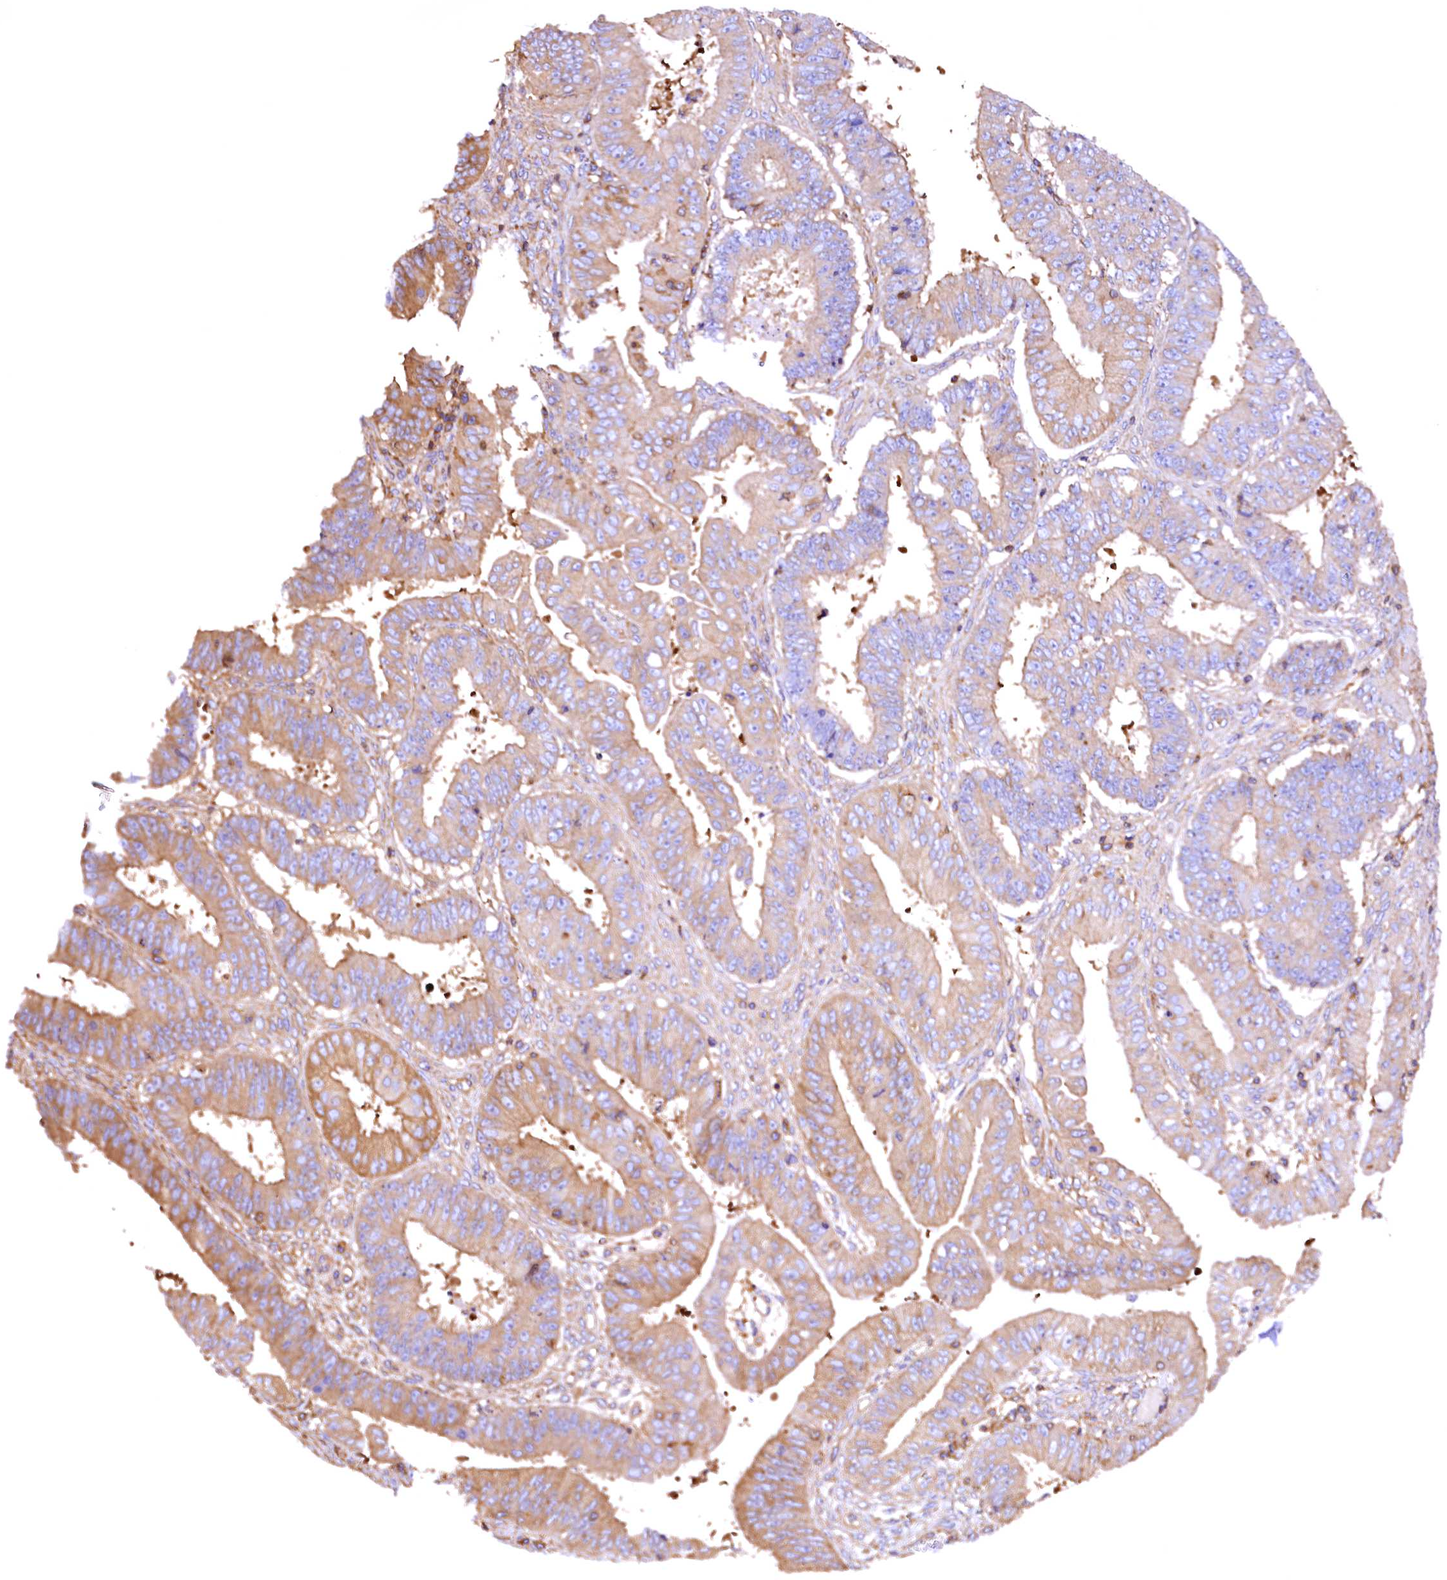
{"staining": {"intensity": "moderate", "quantity": ">75%", "location": "cytoplasmic/membranous"}, "tissue": "ovarian cancer", "cell_type": "Tumor cells", "image_type": "cancer", "snomed": [{"axis": "morphology", "description": "Carcinoma, endometroid"}, {"axis": "topography", "description": "Appendix"}, {"axis": "topography", "description": "Ovary"}], "caption": "IHC (DAB) staining of ovarian cancer (endometroid carcinoma) shows moderate cytoplasmic/membranous protein expression in approximately >75% of tumor cells.", "gene": "RARS2", "patient": {"sex": "female", "age": 42}}